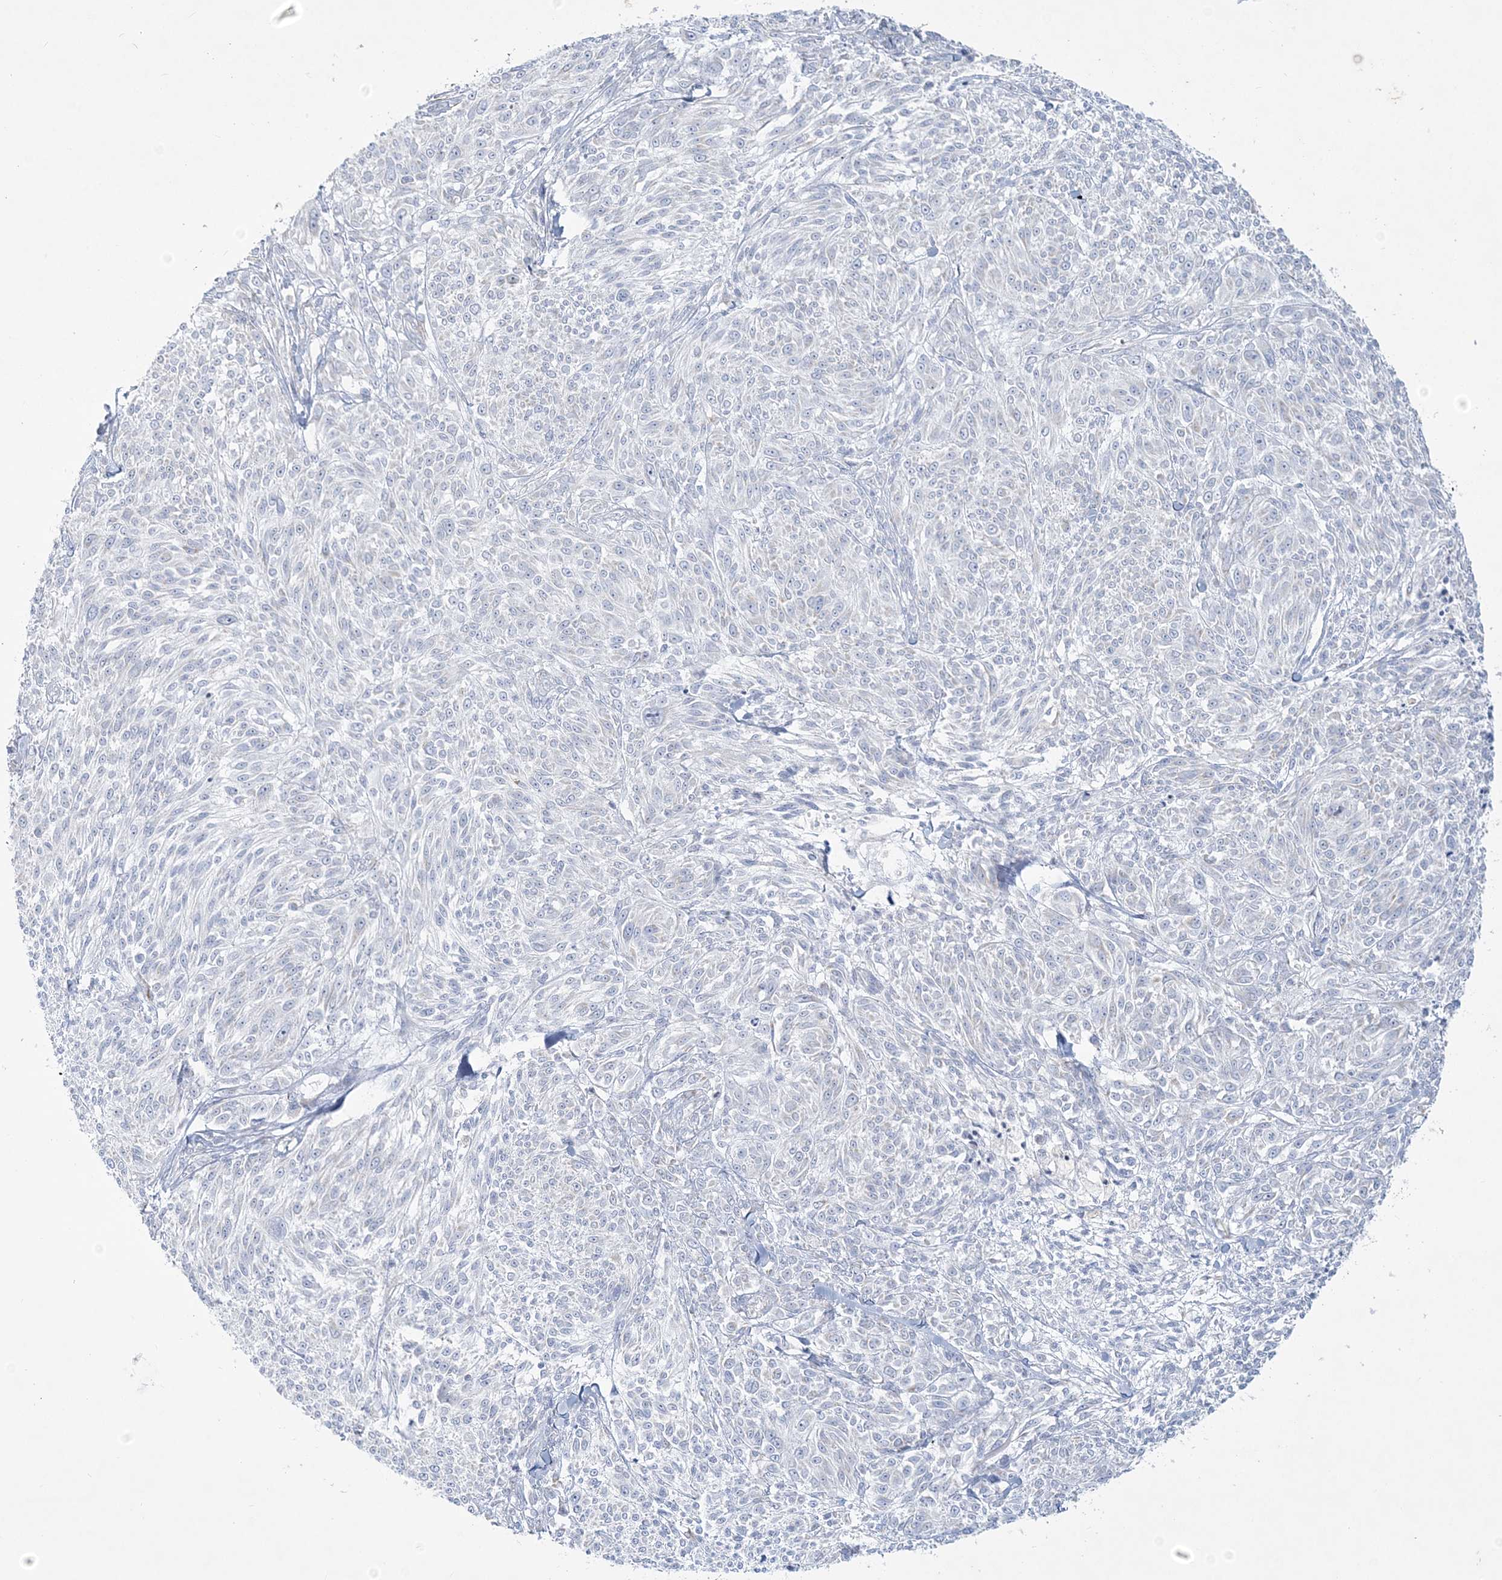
{"staining": {"intensity": "negative", "quantity": "none", "location": "none"}, "tissue": "melanoma", "cell_type": "Tumor cells", "image_type": "cancer", "snomed": [{"axis": "morphology", "description": "Malignant melanoma, NOS"}, {"axis": "topography", "description": "Skin of trunk"}], "caption": "A high-resolution histopathology image shows immunohistochemistry (IHC) staining of malignant melanoma, which reveals no significant positivity in tumor cells.", "gene": "TBC1D7", "patient": {"sex": "male", "age": 71}}